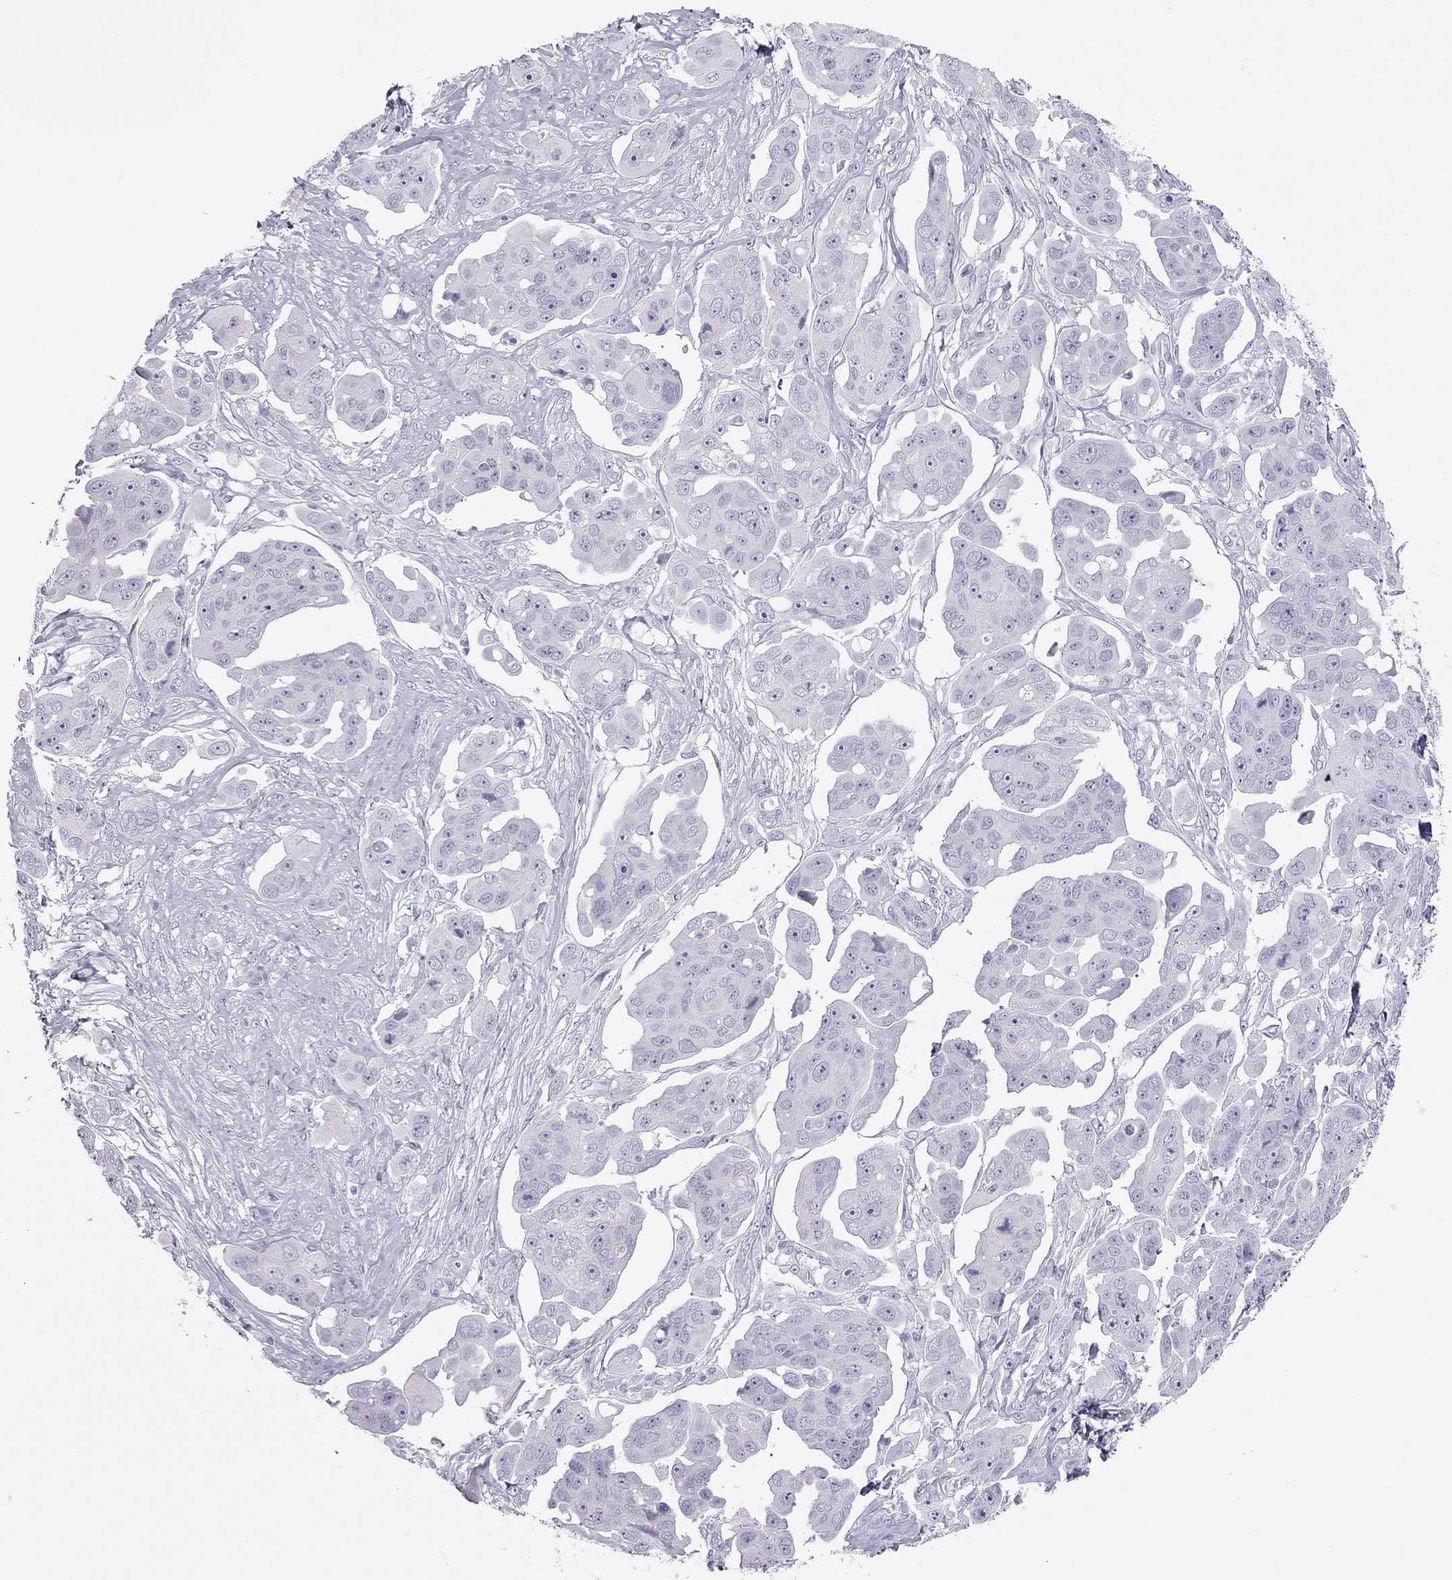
{"staining": {"intensity": "negative", "quantity": "none", "location": "none"}, "tissue": "ovarian cancer", "cell_type": "Tumor cells", "image_type": "cancer", "snomed": [{"axis": "morphology", "description": "Carcinoma, endometroid"}, {"axis": "topography", "description": "Ovary"}], "caption": "This is an immunohistochemistry (IHC) image of human ovarian cancer (endometroid carcinoma). There is no expression in tumor cells.", "gene": "TEX14", "patient": {"sex": "female", "age": 70}}